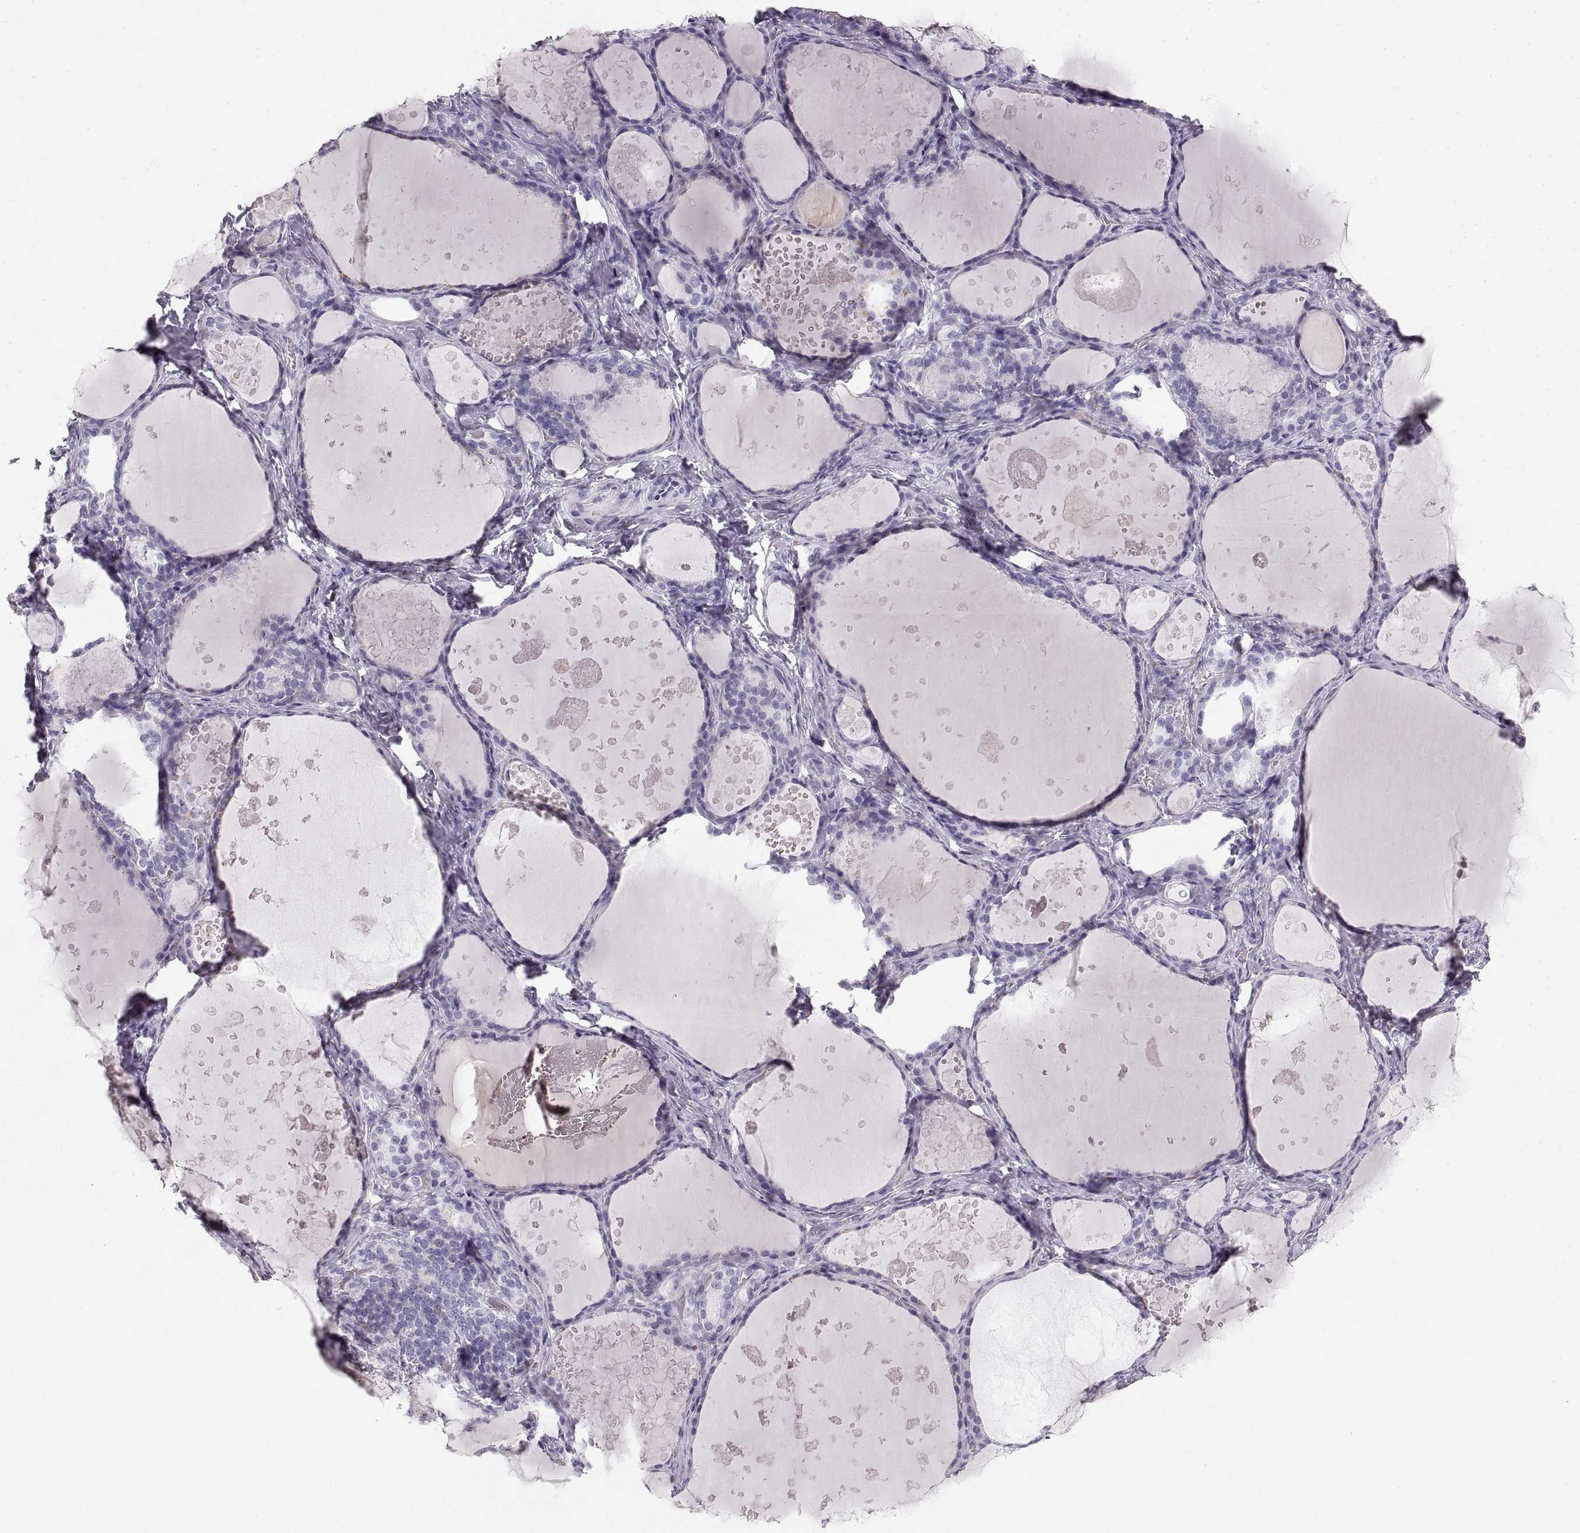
{"staining": {"intensity": "negative", "quantity": "none", "location": "none"}, "tissue": "thyroid gland", "cell_type": "Glandular cells", "image_type": "normal", "snomed": [{"axis": "morphology", "description": "Normal tissue, NOS"}, {"axis": "topography", "description": "Thyroid gland"}], "caption": "Human thyroid gland stained for a protein using immunohistochemistry displays no expression in glandular cells.", "gene": "CRYAA", "patient": {"sex": "female", "age": 56}}